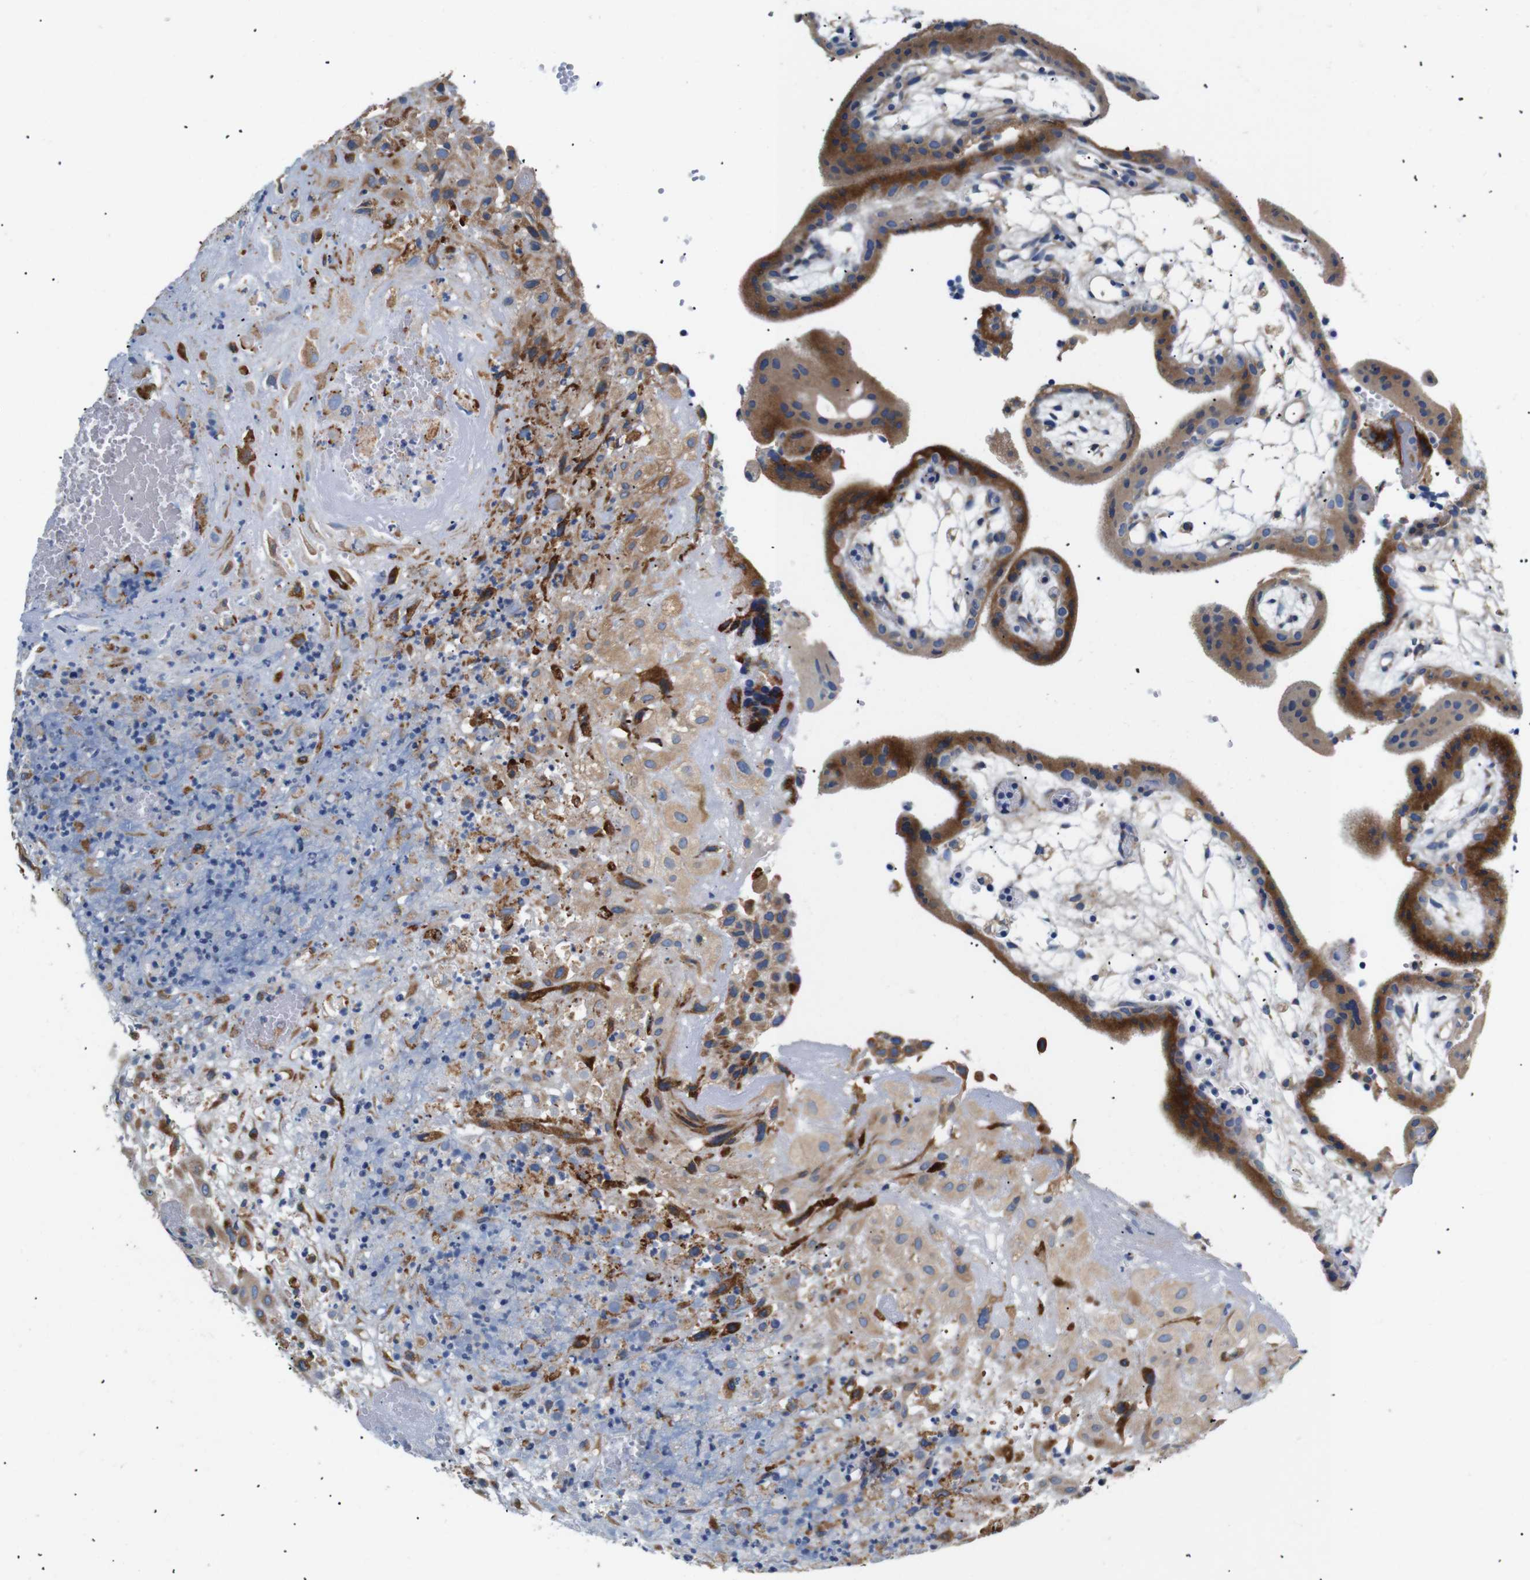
{"staining": {"intensity": "weak", "quantity": ">75%", "location": "cytoplasmic/membranous"}, "tissue": "placenta", "cell_type": "Decidual cells", "image_type": "normal", "snomed": [{"axis": "morphology", "description": "Normal tissue, NOS"}, {"axis": "topography", "description": "Placenta"}], "caption": "The immunohistochemical stain highlights weak cytoplasmic/membranous staining in decidual cells of normal placenta. (Stains: DAB in brown, nuclei in blue, Microscopy: brightfield microscopy at high magnification).", "gene": "UBE2G2", "patient": {"sex": "female", "age": 18}}